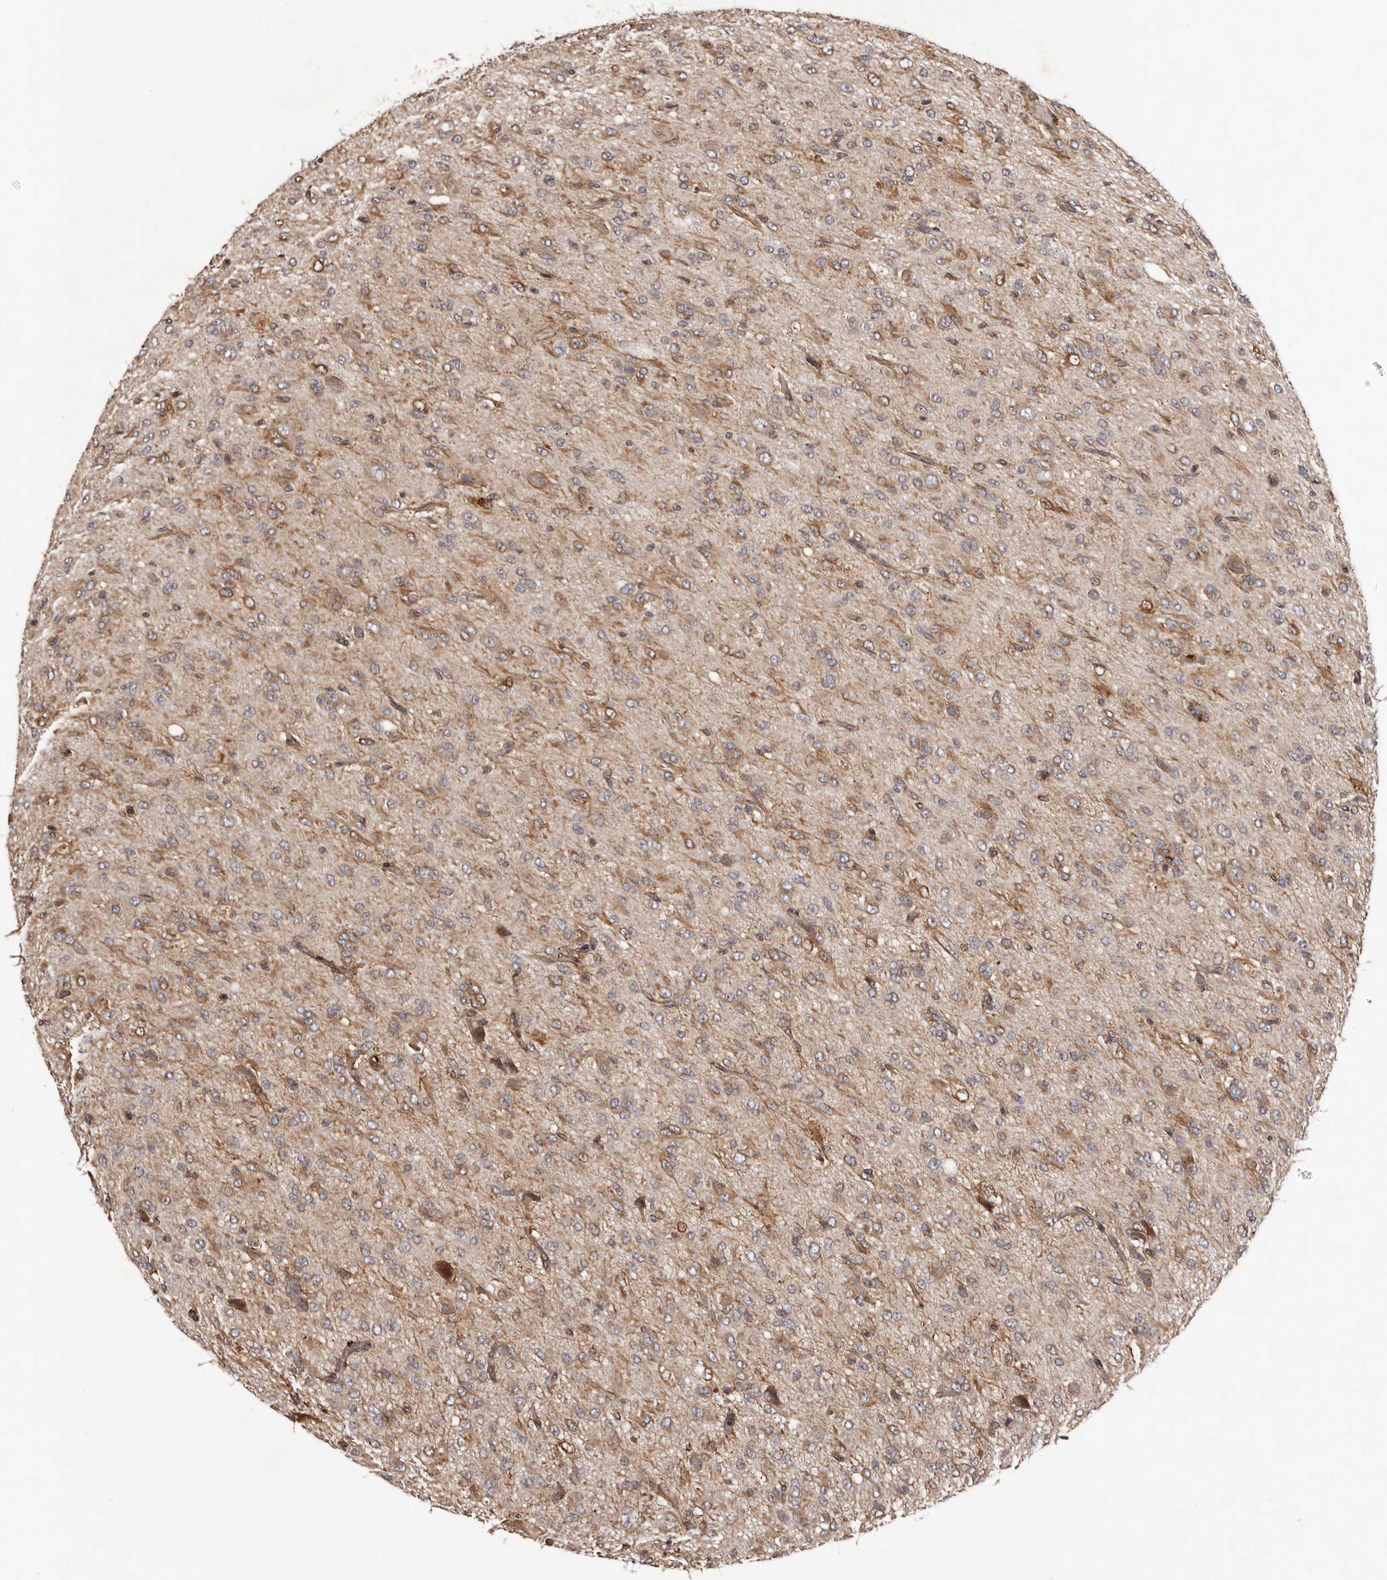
{"staining": {"intensity": "moderate", "quantity": ">75%", "location": "cytoplasmic/membranous"}, "tissue": "glioma", "cell_type": "Tumor cells", "image_type": "cancer", "snomed": [{"axis": "morphology", "description": "Glioma, malignant, High grade"}, {"axis": "topography", "description": "Brain"}], "caption": "This image exhibits immunohistochemistry (IHC) staining of human glioma, with medium moderate cytoplasmic/membranous positivity in approximately >75% of tumor cells.", "gene": "GADD45B", "patient": {"sex": "female", "age": 59}}